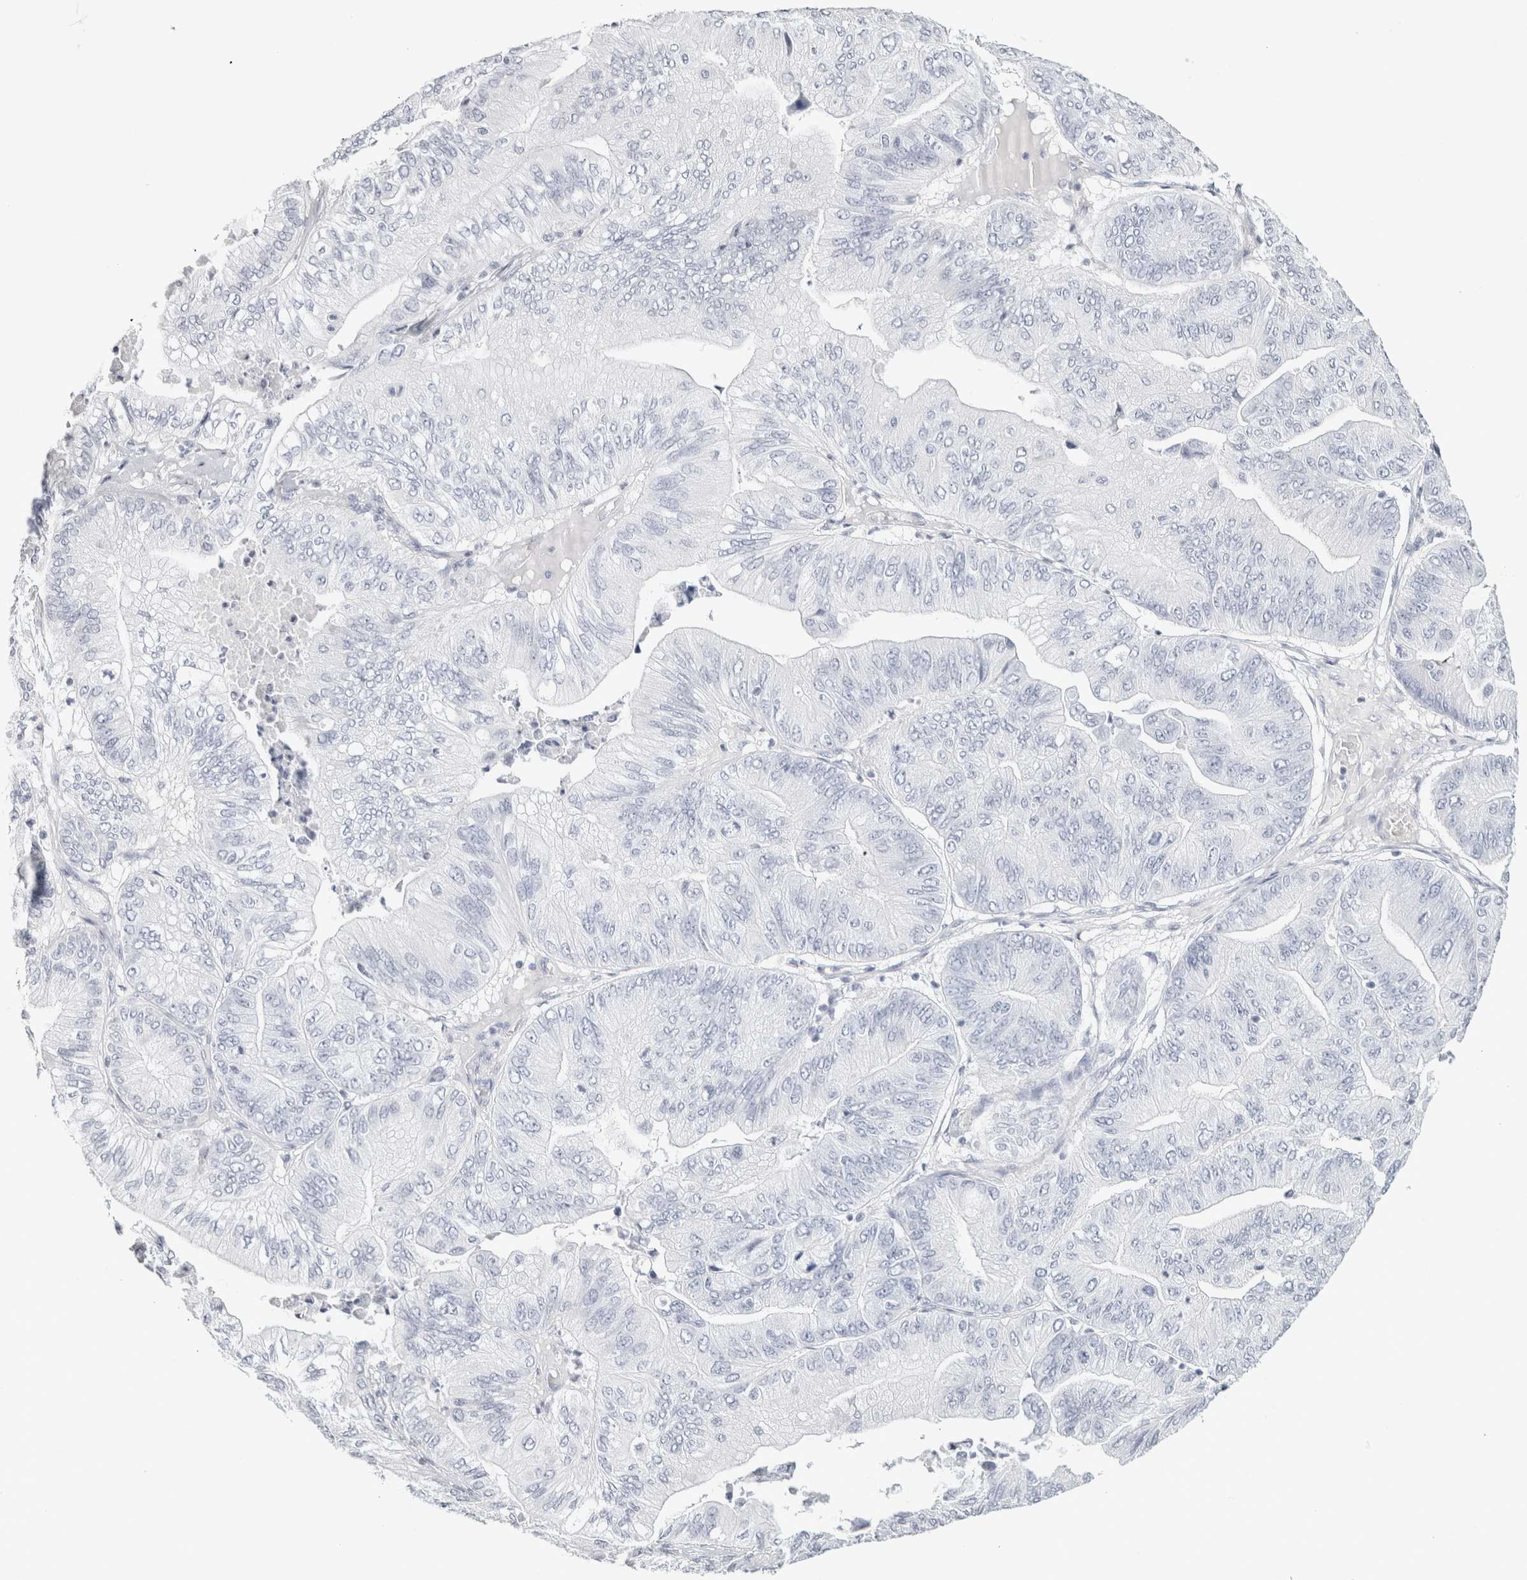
{"staining": {"intensity": "negative", "quantity": "none", "location": "none"}, "tissue": "ovarian cancer", "cell_type": "Tumor cells", "image_type": "cancer", "snomed": [{"axis": "morphology", "description": "Cystadenocarcinoma, mucinous, NOS"}, {"axis": "topography", "description": "Ovary"}], "caption": "Immunohistochemistry photomicrograph of neoplastic tissue: ovarian mucinous cystadenocarcinoma stained with DAB shows no significant protein positivity in tumor cells.", "gene": "GARIN1A", "patient": {"sex": "female", "age": 61}}